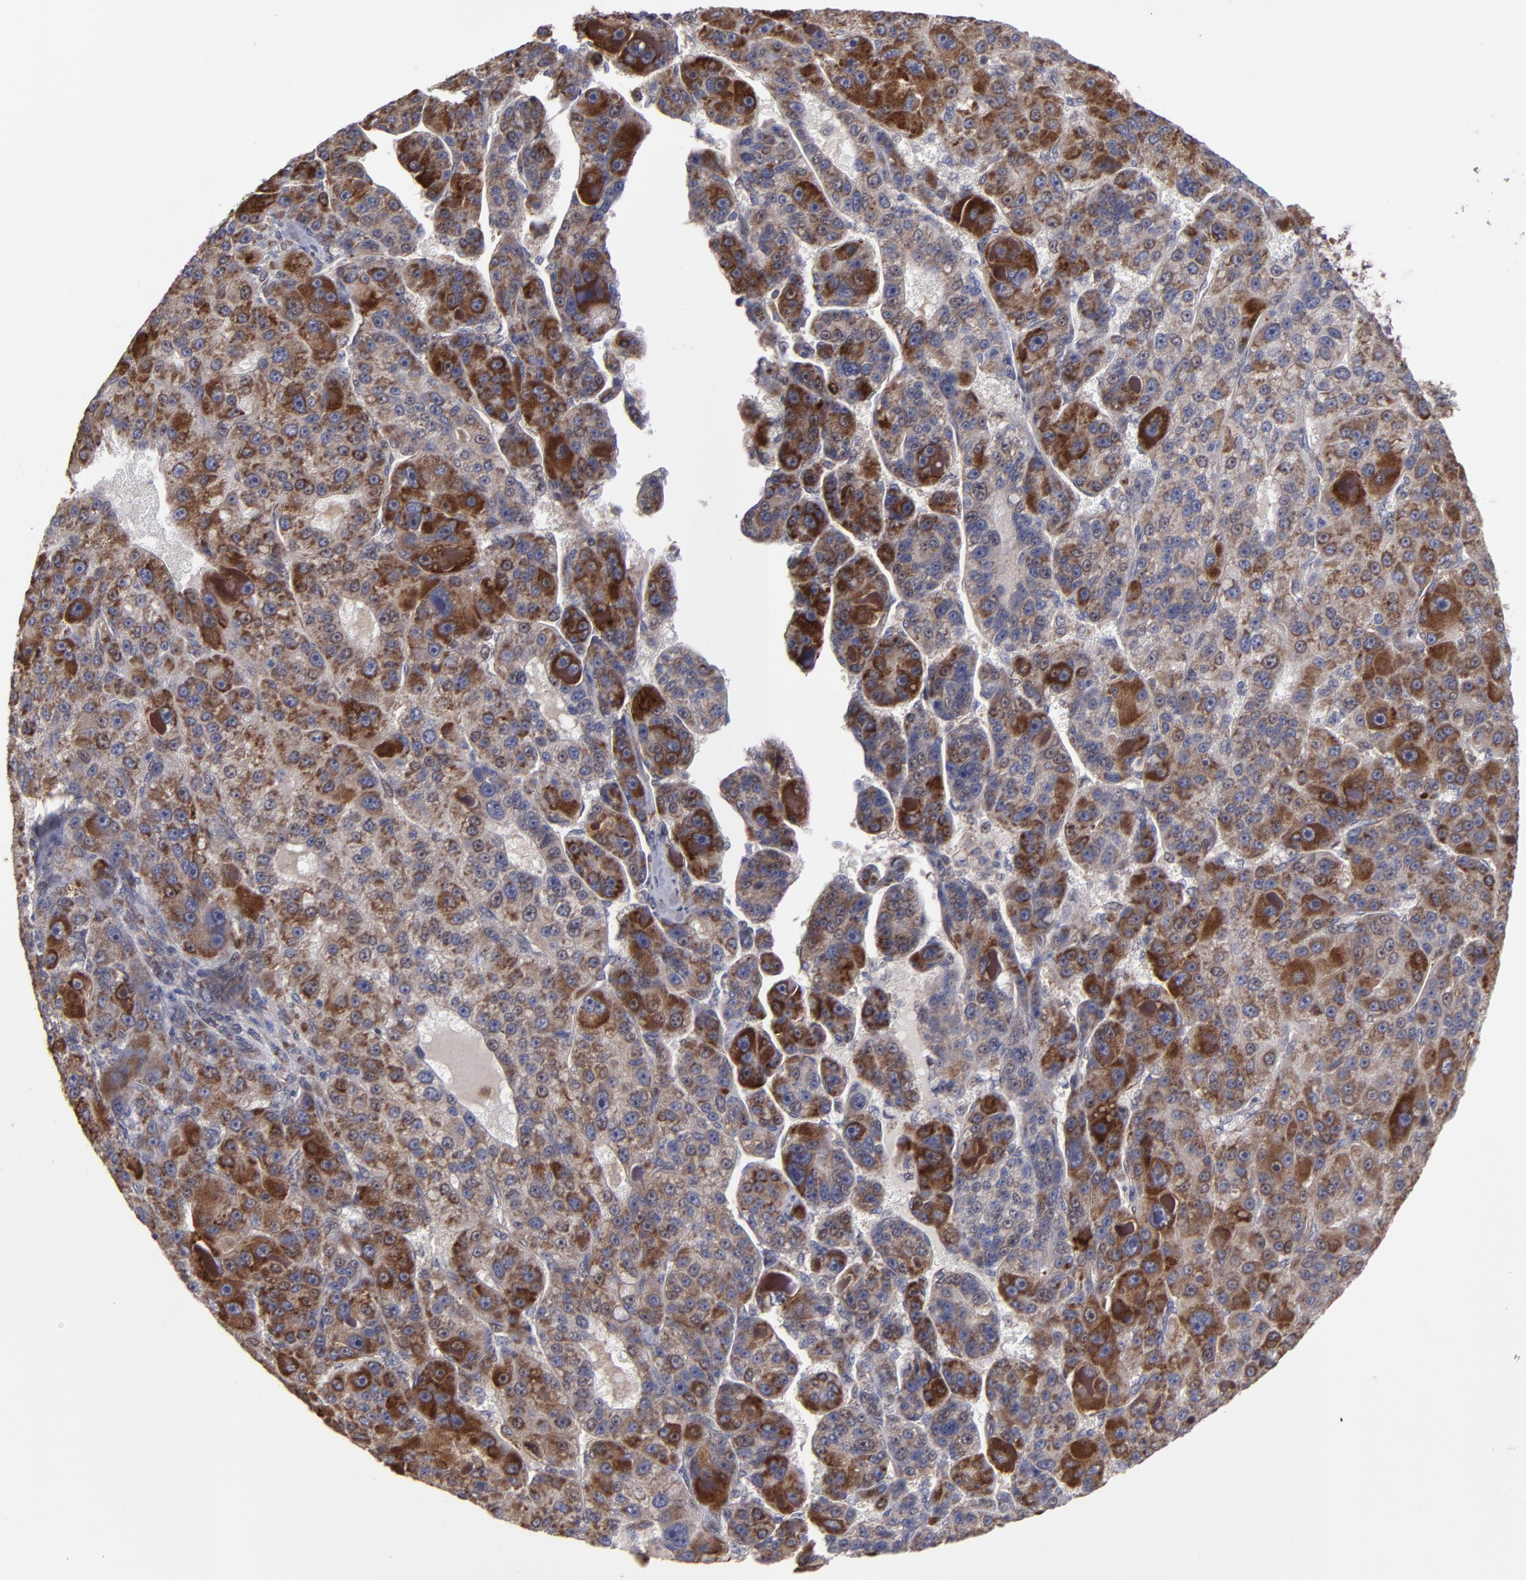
{"staining": {"intensity": "moderate", "quantity": ">75%", "location": "cytoplasmic/membranous"}, "tissue": "liver cancer", "cell_type": "Tumor cells", "image_type": "cancer", "snomed": [{"axis": "morphology", "description": "Carcinoma, Hepatocellular, NOS"}, {"axis": "topography", "description": "Liver"}], "caption": "This micrograph displays IHC staining of human liver cancer (hepatocellular carcinoma), with medium moderate cytoplasmic/membranous positivity in approximately >75% of tumor cells.", "gene": "SND1", "patient": {"sex": "male", "age": 76}}